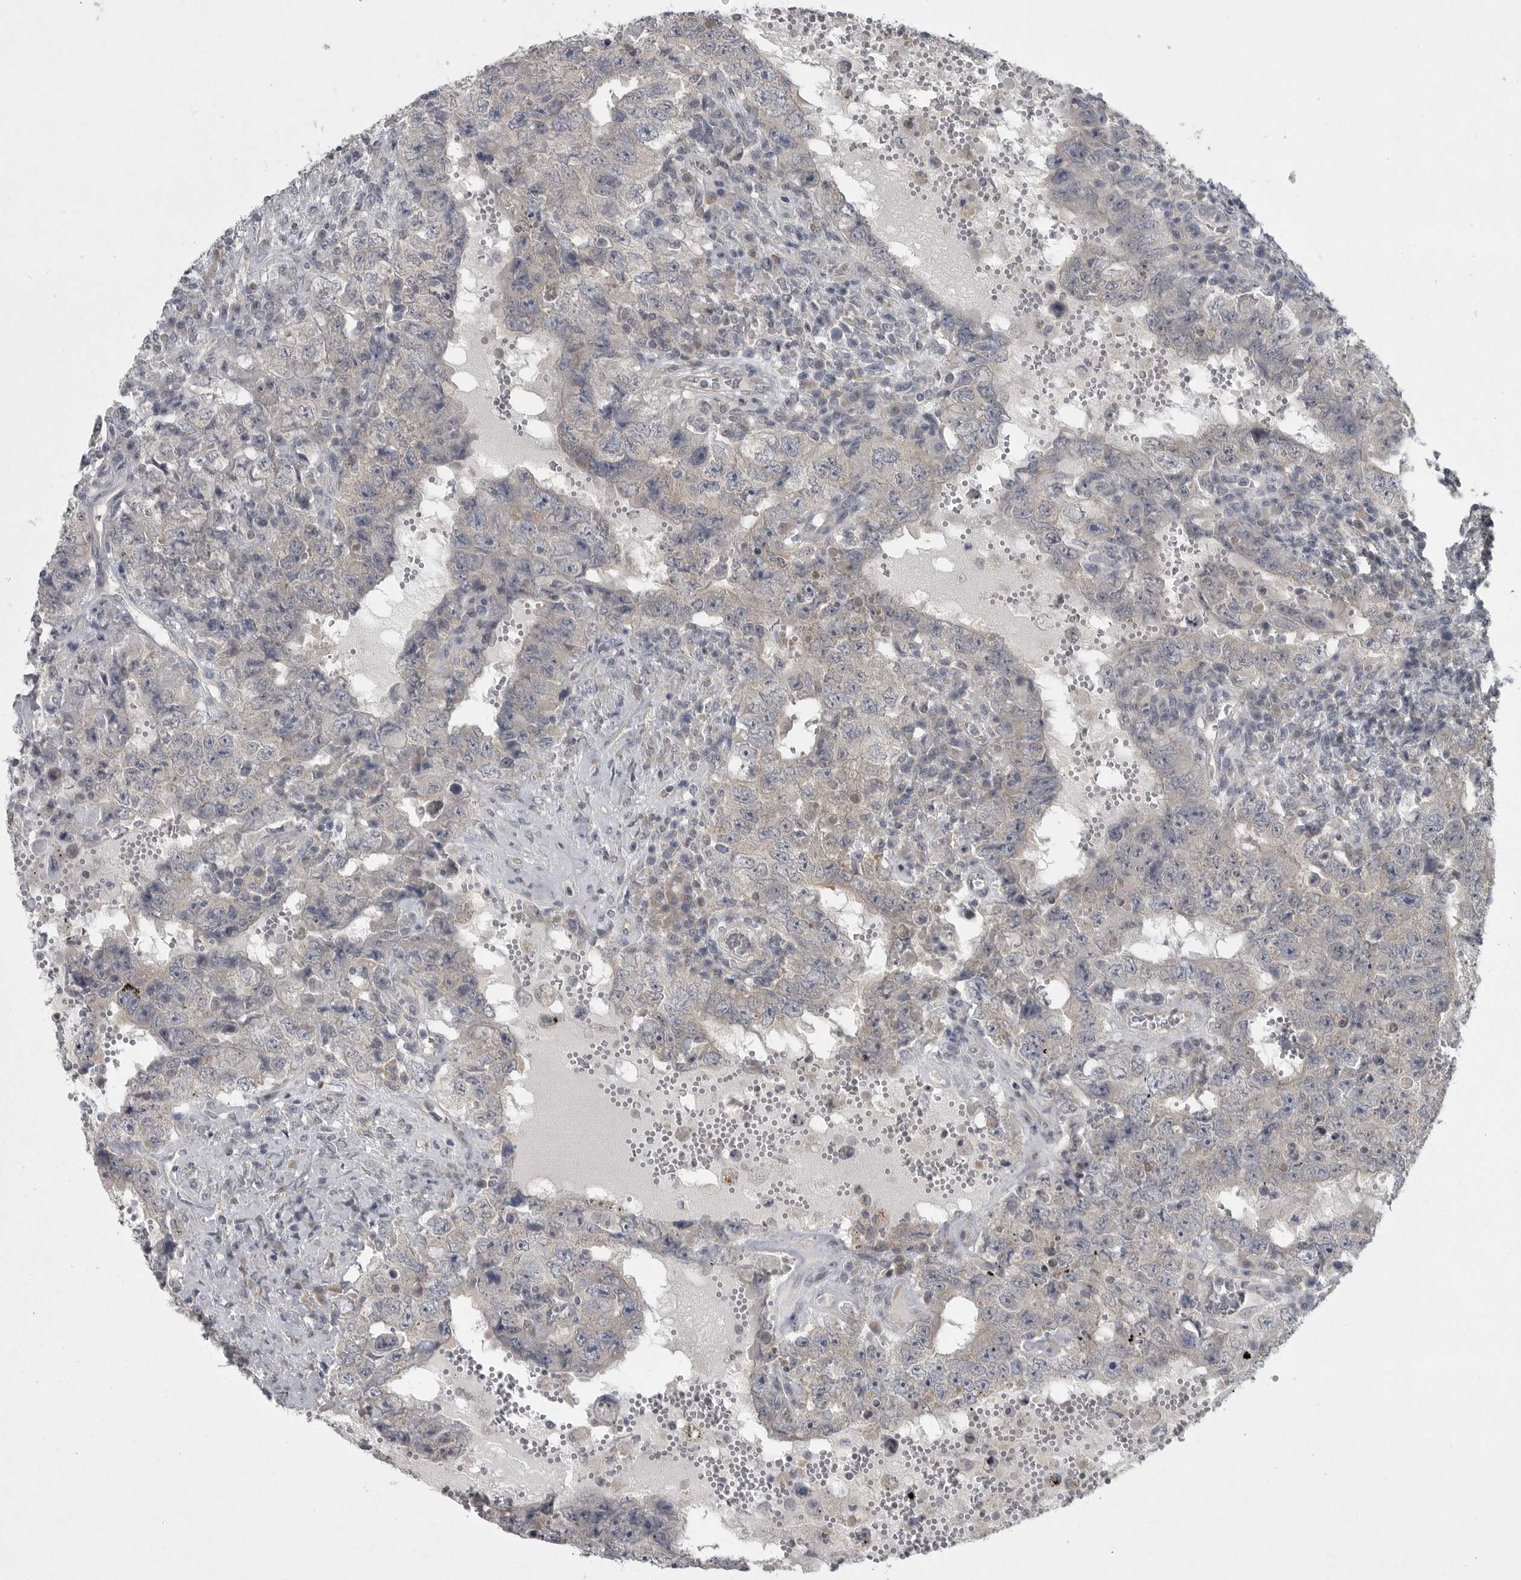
{"staining": {"intensity": "negative", "quantity": "none", "location": "none"}, "tissue": "testis cancer", "cell_type": "Tumor cells", "image_type": "cancer", "snomed": [{"axis": "morphology", "description": "Carcinoma, Embryonal, NOS"}, {"axis": "topography", "description": "Testis"}], "caption": "Immunohistochemical staining of embryonal carcinoma (testis) exhibits no significant staining in tumor cells.", "gene": "PHF13", "patient": {"sex": "male", "age": 26}}